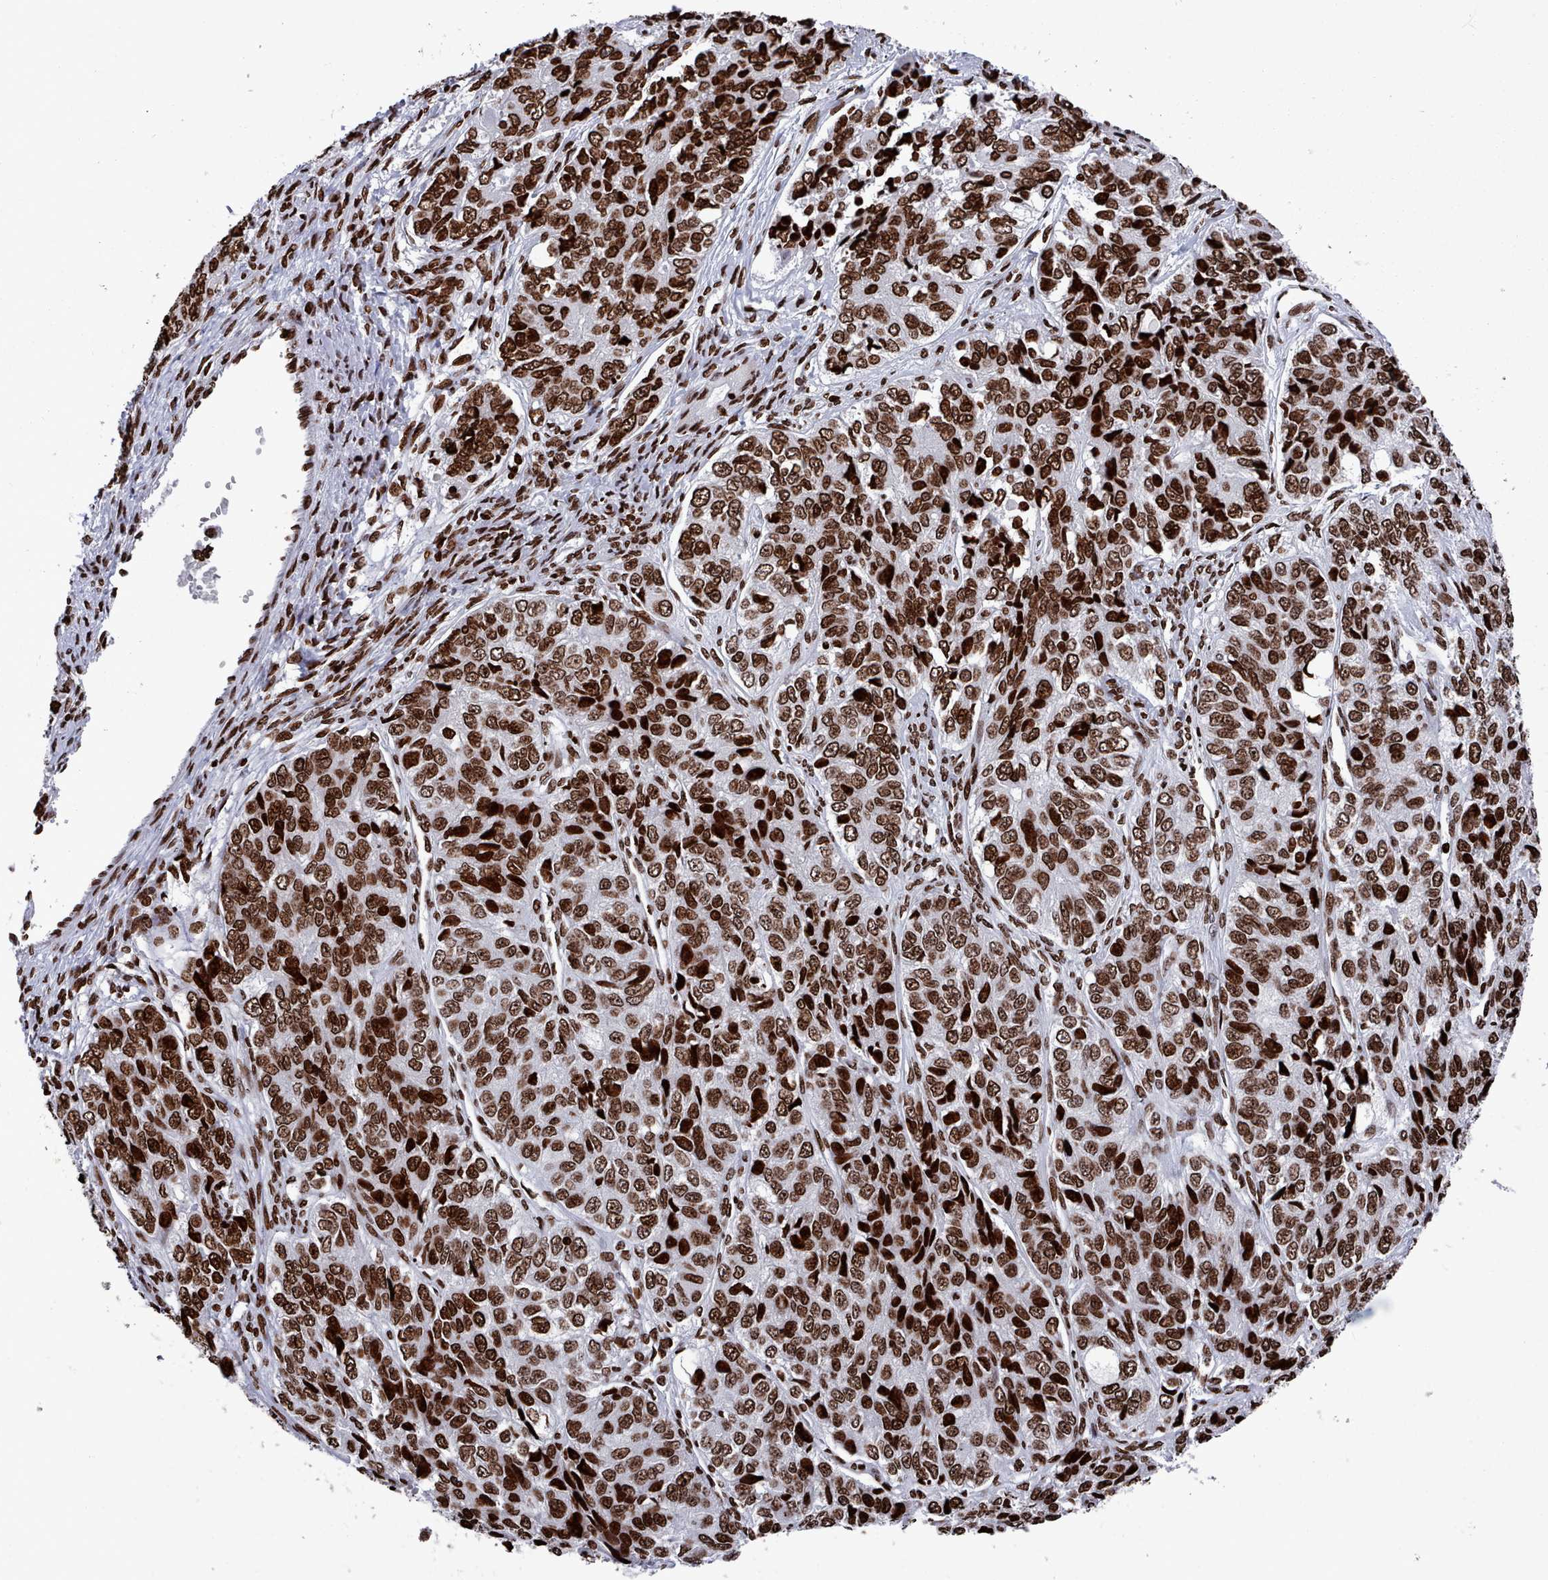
{"staining": {"intensity": "strong", "quantity": ">75%", "location": "nuclear"}, "tissue": "ovarian cancer", "cell_type": "Tumor cells", "image_type": "cancer", "snomed": [{"axis": "morphology", "description": "Carcinoma, endometroid"}, {"axis": "topography", "description": "Ovary"}], "caption": "Immunohistochemistry (DAB) staining of ovarian cancer (endometroid carcinoma) shows strong nuclear protein positivity in approximately >75% of tumor cells.", "gene": "PCDHB12", "patient": {"sex": "female", "age": 51}}